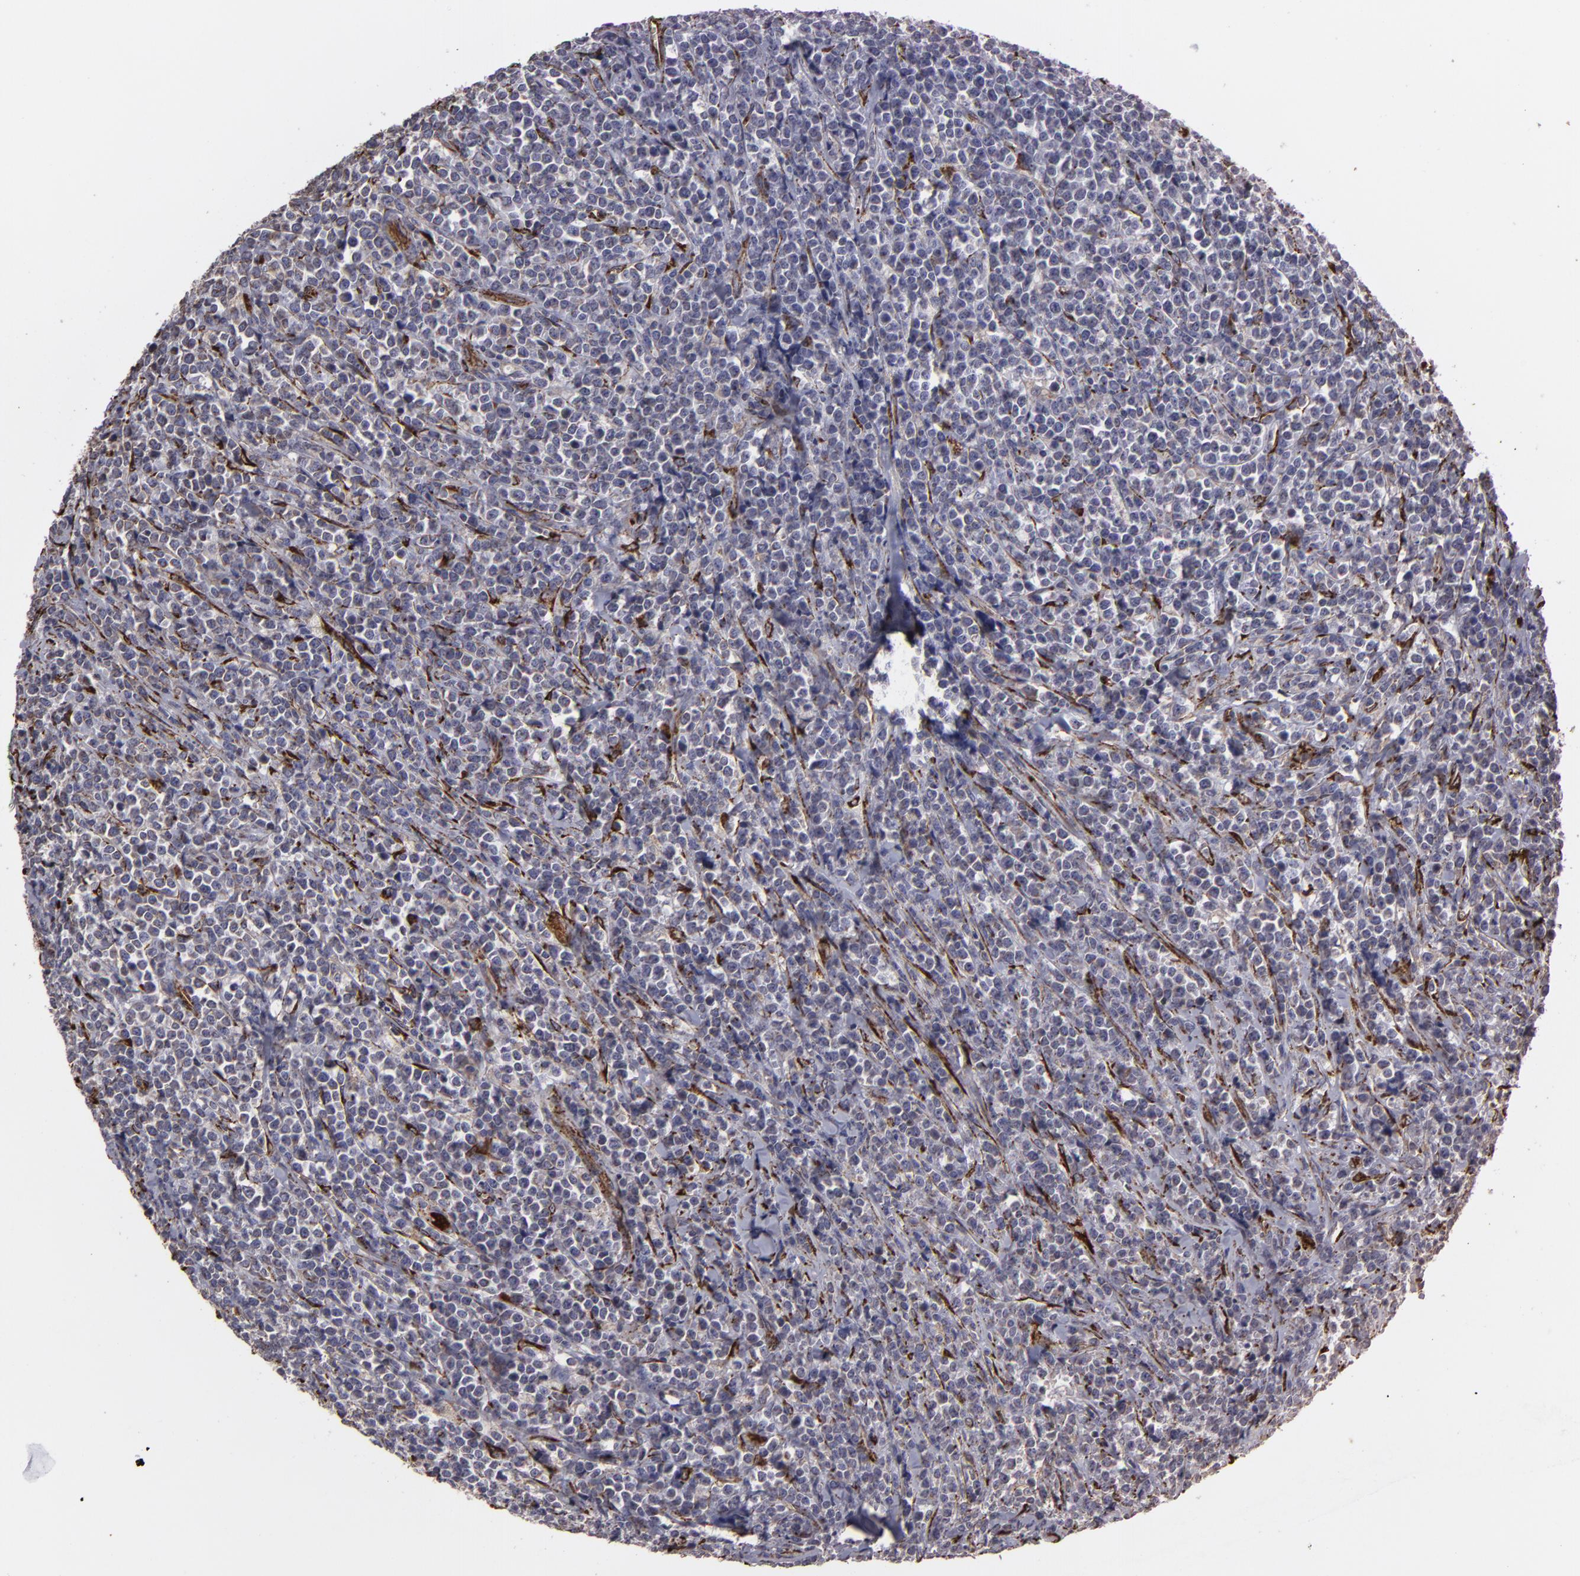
{"staining": {"intensity": "weak", "quantity": "<25%", "location": "cytoplasmic/membranous"}, "tissue": "lymphoma", "cell_type": "Tumor cells", "image_type": "cancer", "snomed": [{"axis": "morphology", "description": "Malignant lymphoma, non-Hodgkin's type, High grade"}, {"axis": "topography", "description": "Small intestine"}, {"axis": "topography", "description": "Colon"}], "caption": "Protein analysis of high-grade malignant lymphoma, non-Hodgkin's type displays no significant expression in tumor cells.", "gene": "CYB5R3", "patient": {"sex": "male", "age": 8}}